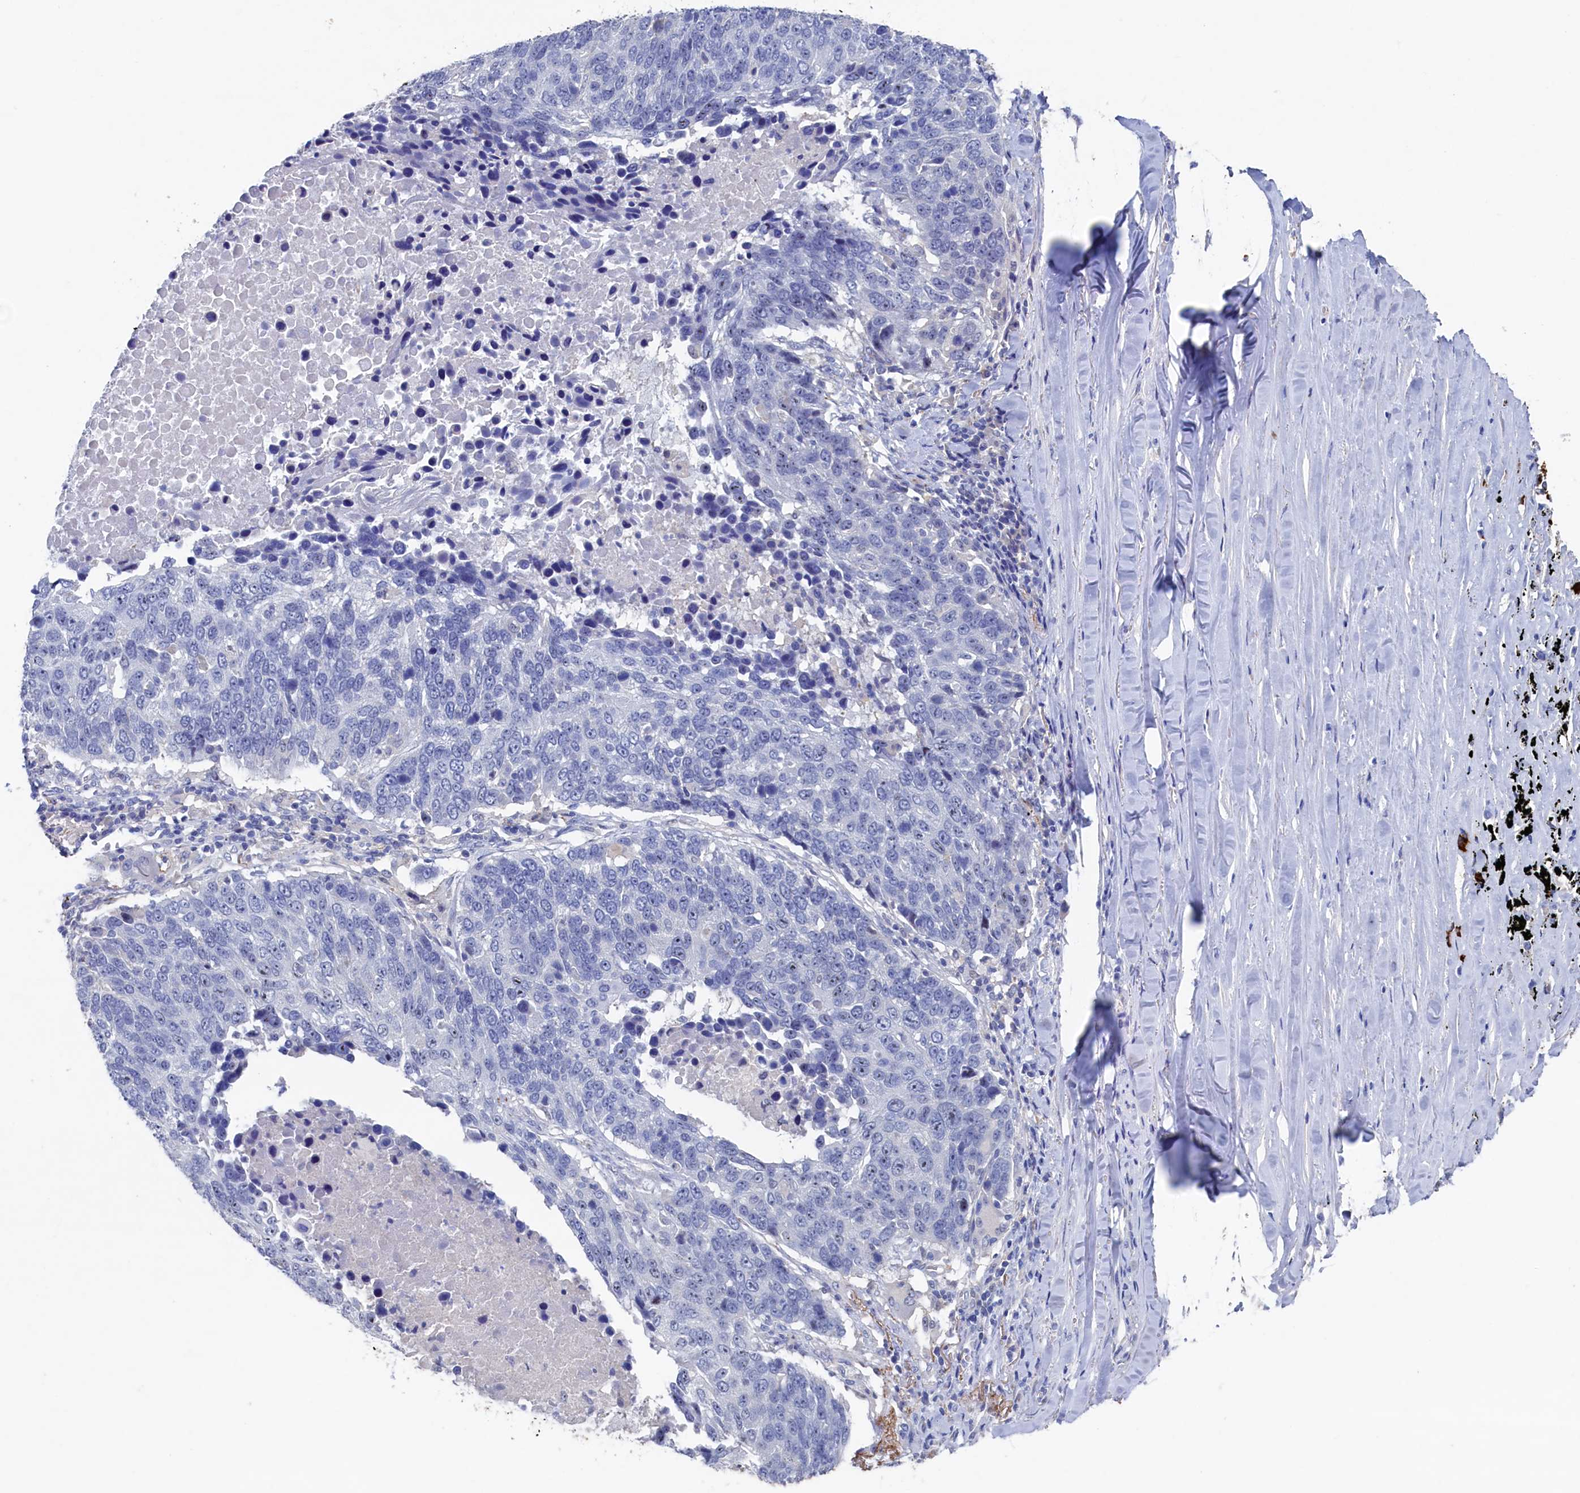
{"staining": {"intensity": "negative", "quantity": "none", "location": "none"}, "tissue": "lung cancer", "cell_type": "Tumor cells", "image_type": "cancer", "snomed": [{"axis": "morphology", "description": "Normal tissue, NOS"}, {"axis": "morphology", "description": "Squamous cell carcinoma, NOS"}, {"axis": "topography", "description": "Lymph node"}, {"axis": "topography", "description": "Lung"}], "caption": "The micrograph reveals no significant positivity in tumor cells of lung squamous cell carcinoma.", "gene": "CBLIF", "patient": {"sex": "male", "age": 66}}